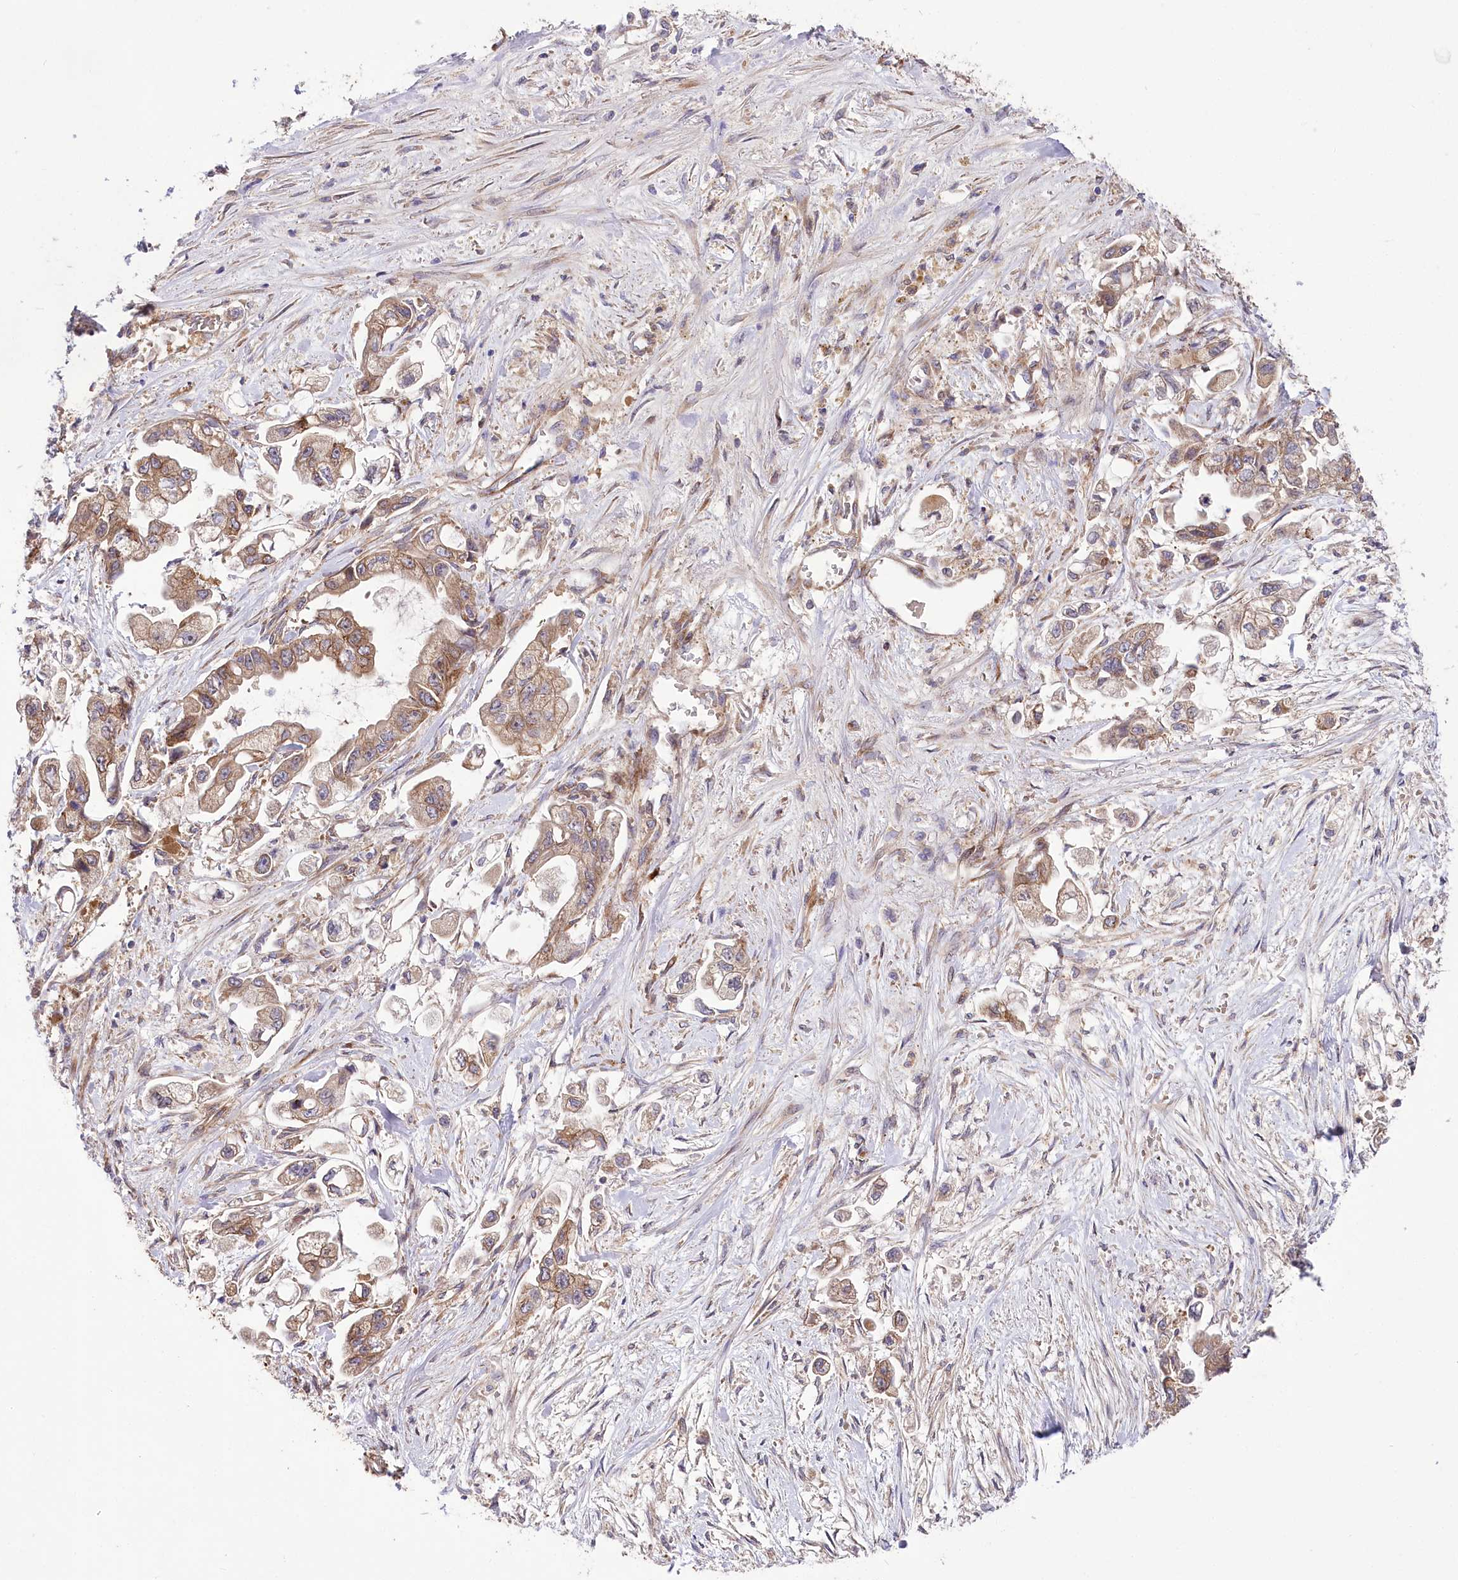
{"staining": {"intensity": "moderate", "quantity": ">75%", "location": "cytoplasmic/membranous"}, "tissue": "stomach cancer", "cell_type": "Tumor cells", "image_type": "cancer", "snomed": [{"axis": "morphology", "description": "Adenocarcinoma, NOS"}, {"axis": "topography", "description": "Stomach"}], "caption": "Immunohistochemistry image of neoplastic tissue: human stomach adenocarcinoma stained using immunohistochemistry (IHC) exhibits medium levels of moderate protein expression localized specifically in the cytoplasmic/membranous of tumor cells, appearing as a cytoplasmic/membranous brown color.", "gene": "TRUB1", "patient": {"sex": "male", "age": 62}}